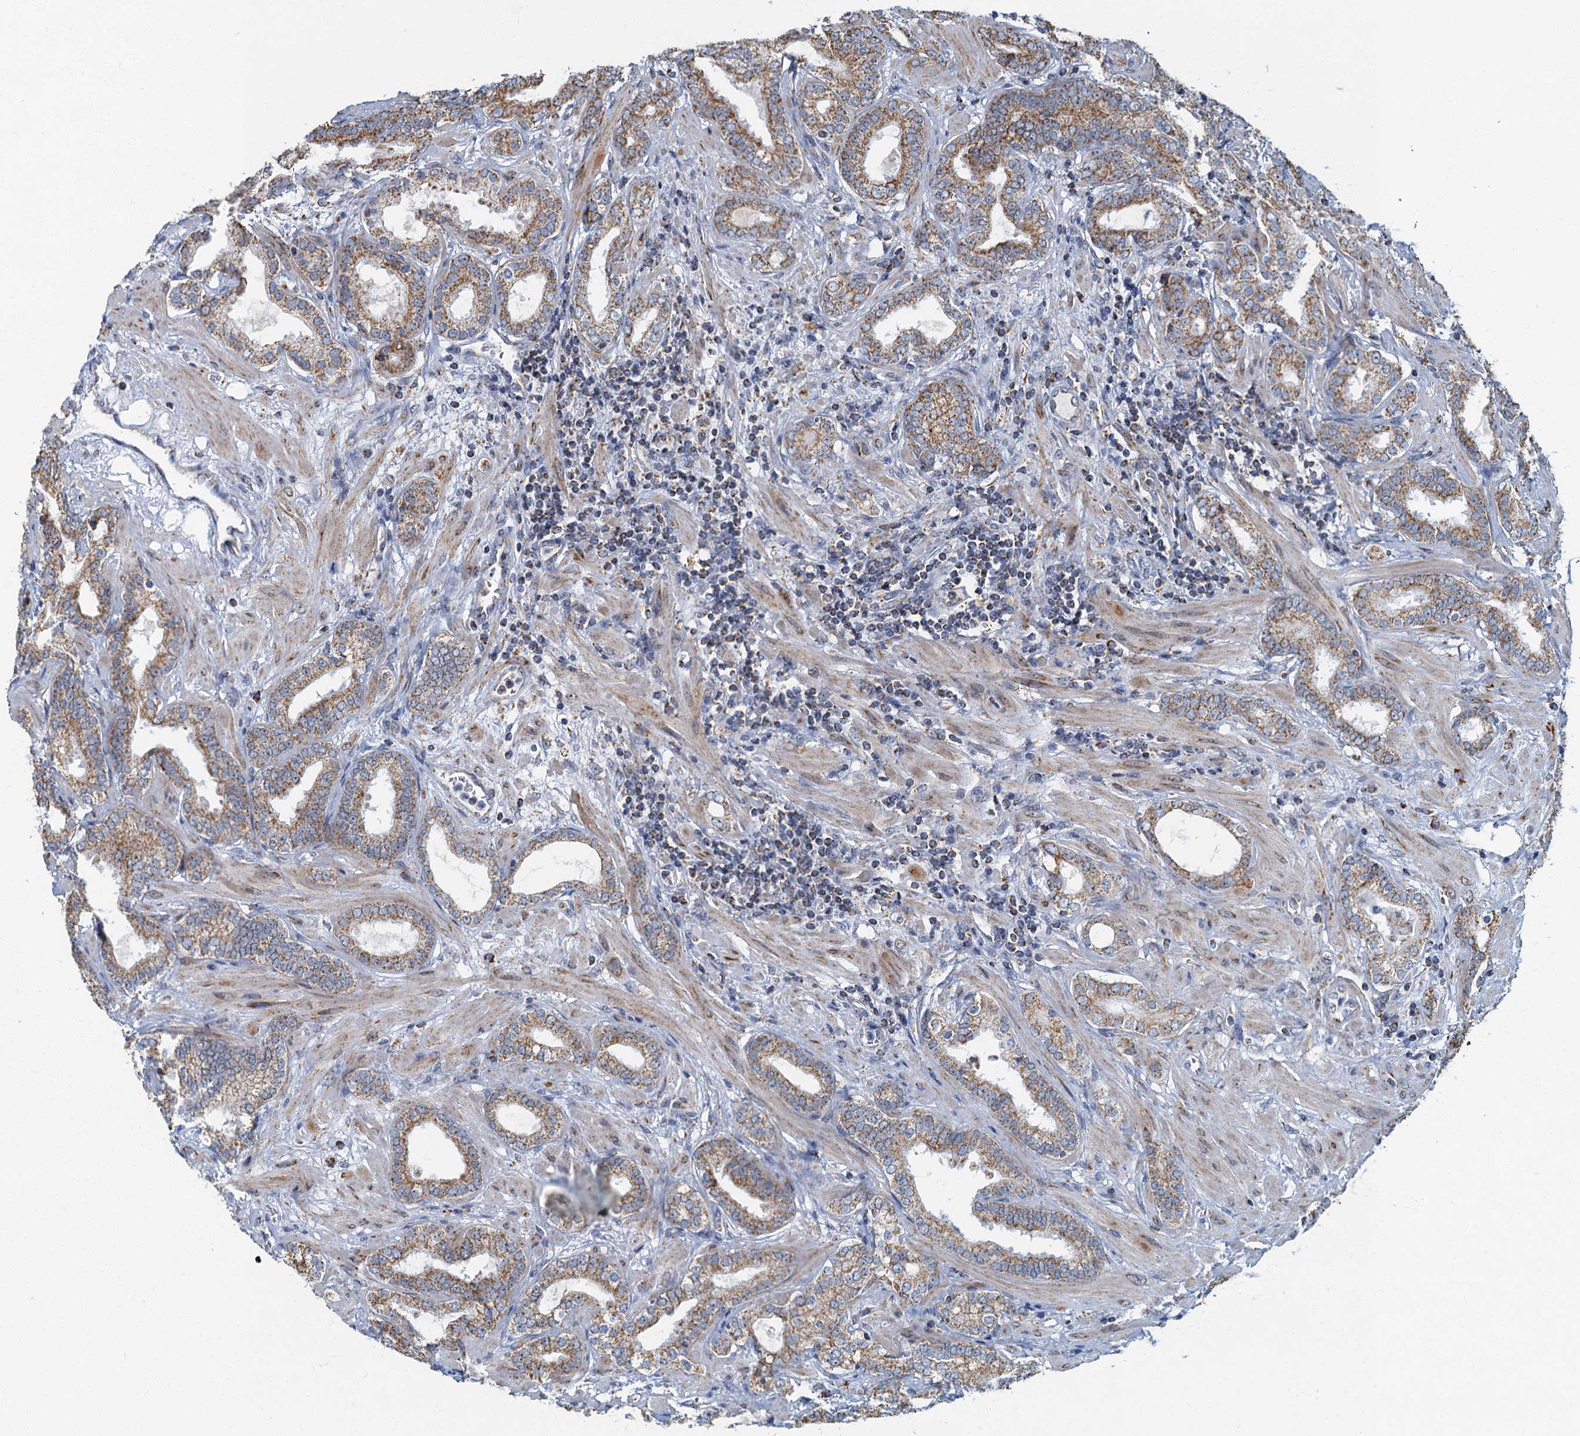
{"staining": {"intensity": "moderate", "quantity": ">75%", "location": "cytoplasmic/membranous"}, "tissue": "prostate cancer", "cell_type": "Tumor cells", "image_type": "cancer", "snomed": [{"axis": "morphology", "description": "Adenocarcinoma, High grade"}, {"axis": "topography", "description": "Prostate"}], "caption": "A brown stain highlights moderate cytoplasmic/membranous staining of a protein in prostate cancer tumor cells. The protein is shown in brown color, while the nuclei are stained blue.", "gene": "RAD9B", "patient": {"sex": "male", "age": 64}}